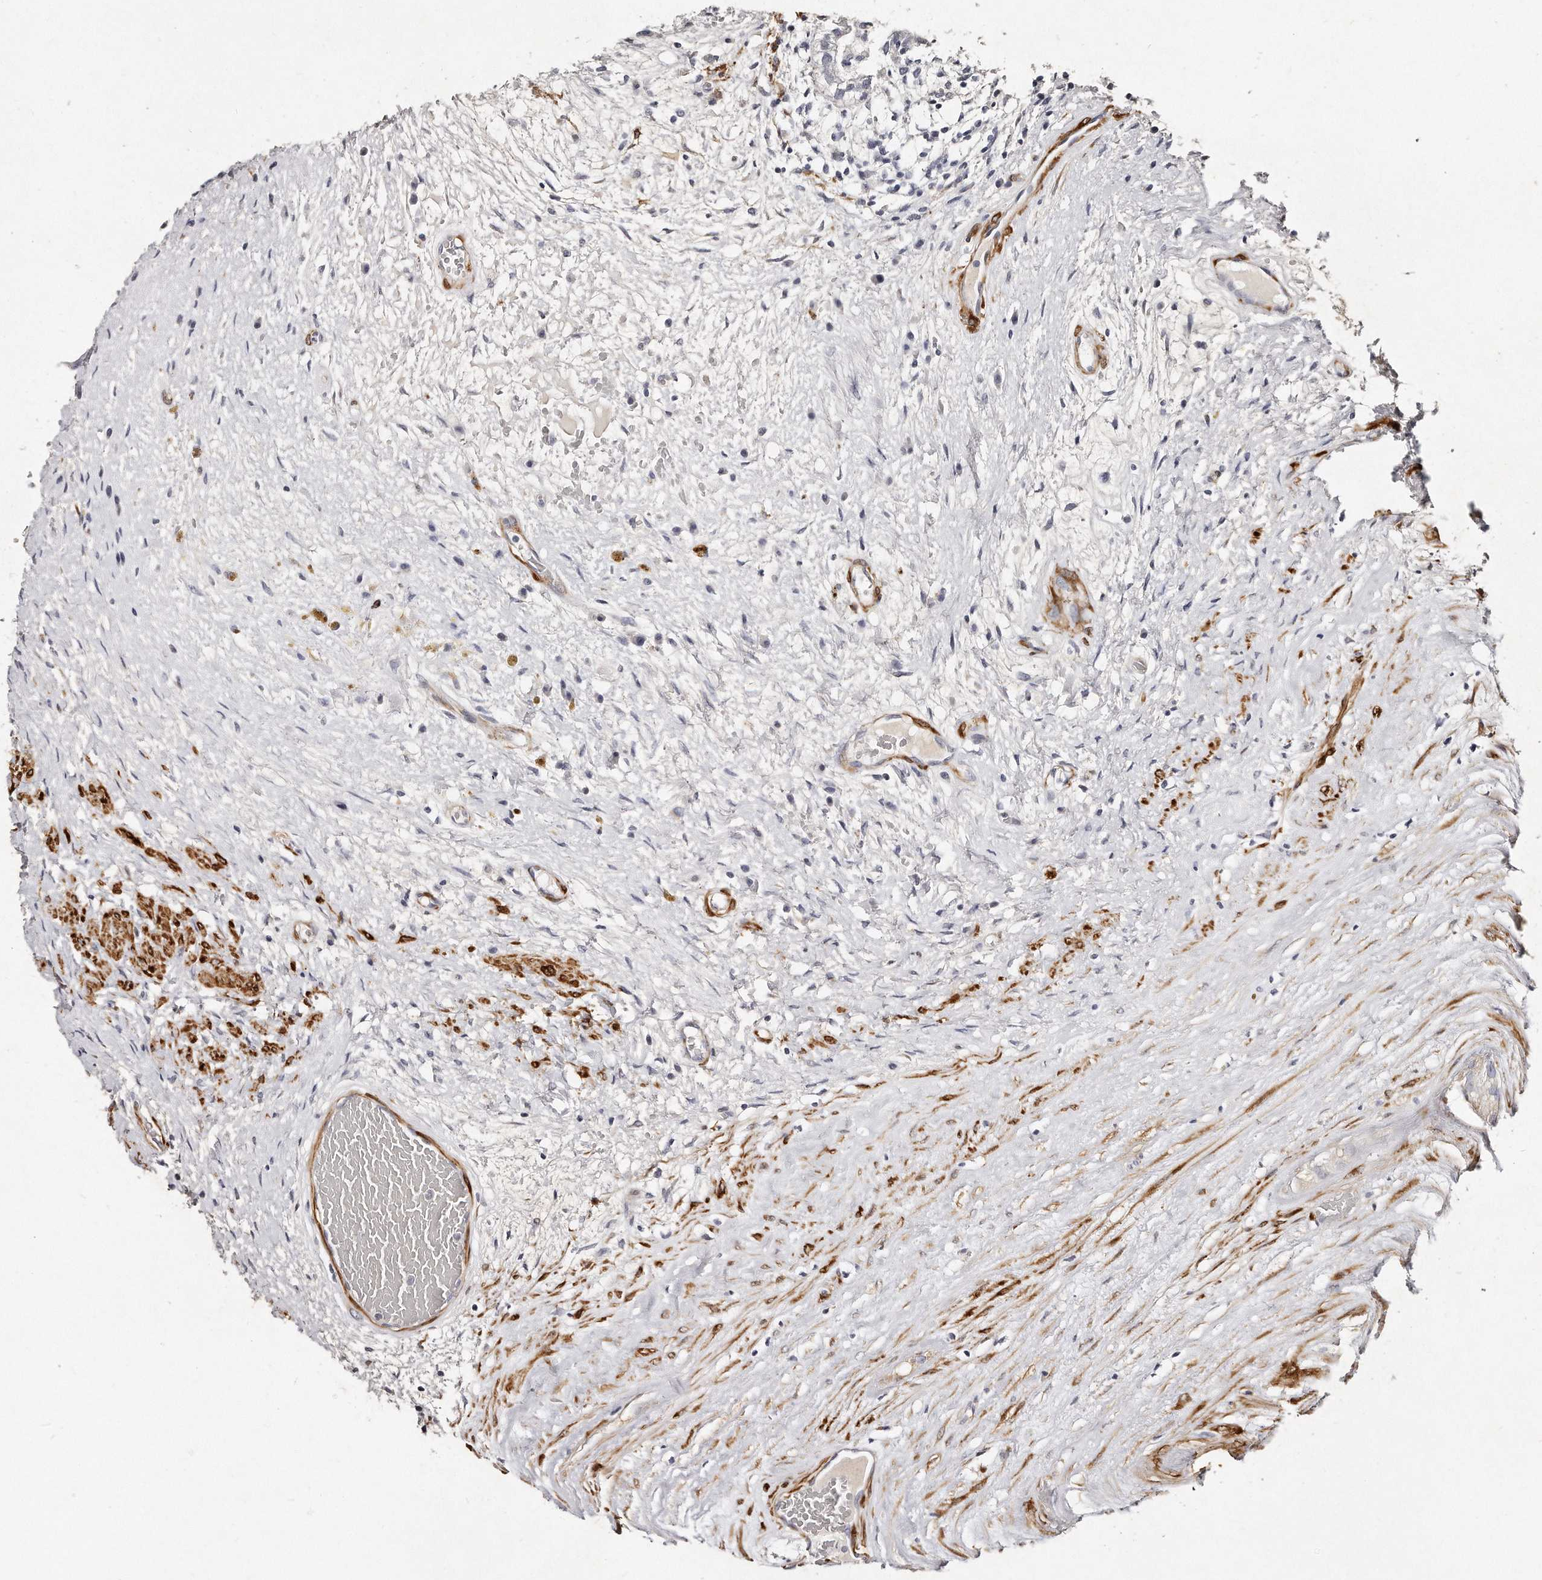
{"staining": {"intensity": "negative", "quantity": "none", "location": "none"}, "tissue": "testis cancer", "cell_type": "Tumor cells", "image_type": "cancer", "snomed": [{"axis": "morphology", "description": "Carcinoma, Embryonal, NOS"}, {"axis": "topography", "description": "Testis"}], "caption": "An IHC micrograph of testis cancer (embryonal carcinoma) is shown. There is no staining in tumor cells of testis cancer (embryonal carcinoma).", "gene": "LMOD1", "patient": {"sex": "male", "age": 26}}